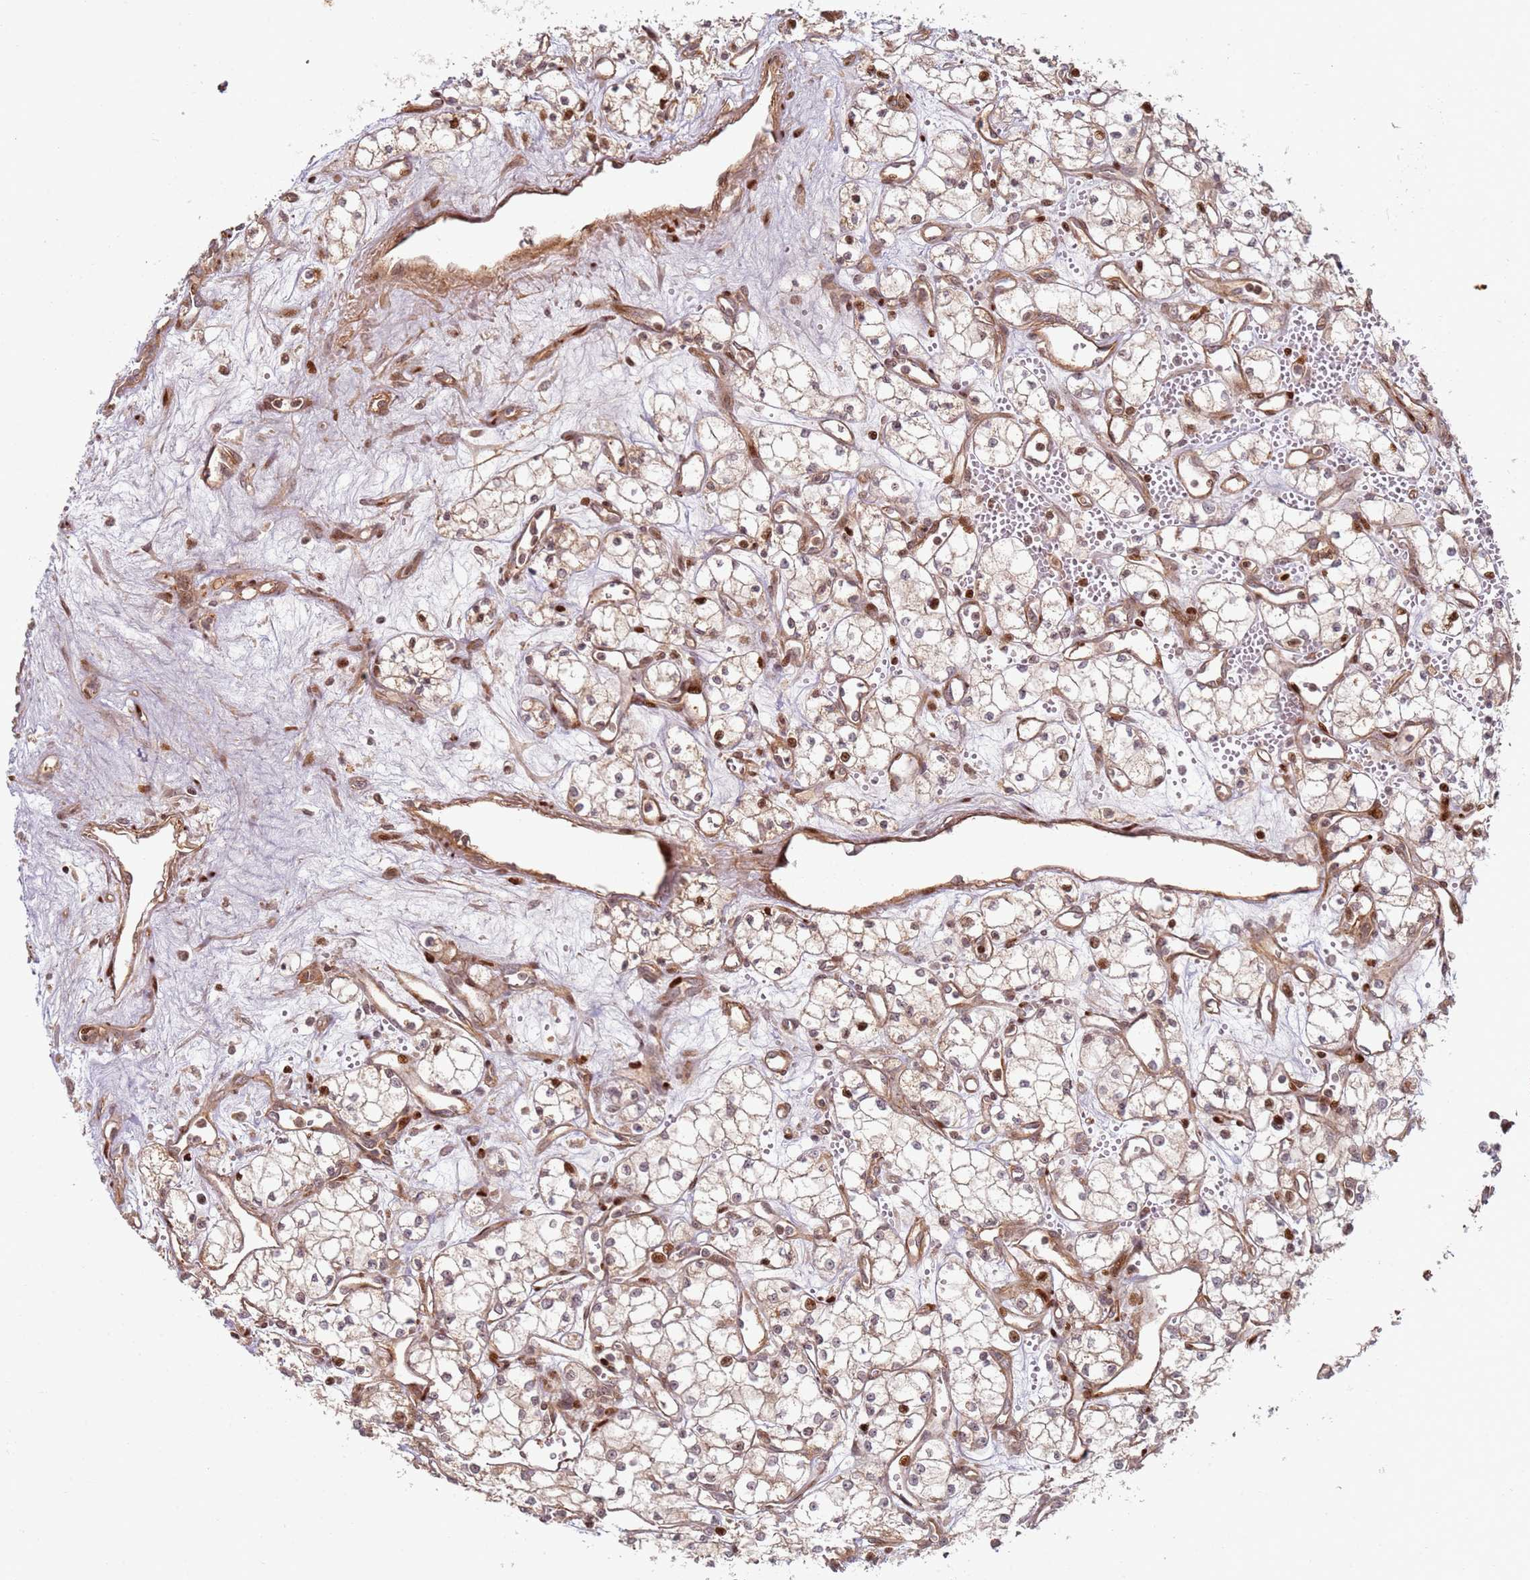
{"staining": {"intensity": "moderate", "quantity": "25%-75%", "location": "cytoplasmic/membranous,nuclear"}, "tissue": "renal cancer", "cell_type": "Tumor cells", "image_type": "cancer", "snomed": [{"axis": "morphology", "description": "Adenocarcinoma, NOS"}, {"axis": "topography", "description": "Kidney"}], "caption": "Immunohistochemical staining of human adenocarcinoma (renal) reveals moderate cytoplasmic/membranous and nuclear protein positivity in approximately 25%-75% of tumor cells. The staining was performed using DAB to visualize the protein expression in brown, while the nuclei were stained in blue with hematoxylin (Magnification: 20x).", "gene": "TMEM233", "patient": {"sex": "male", "age": 59}}